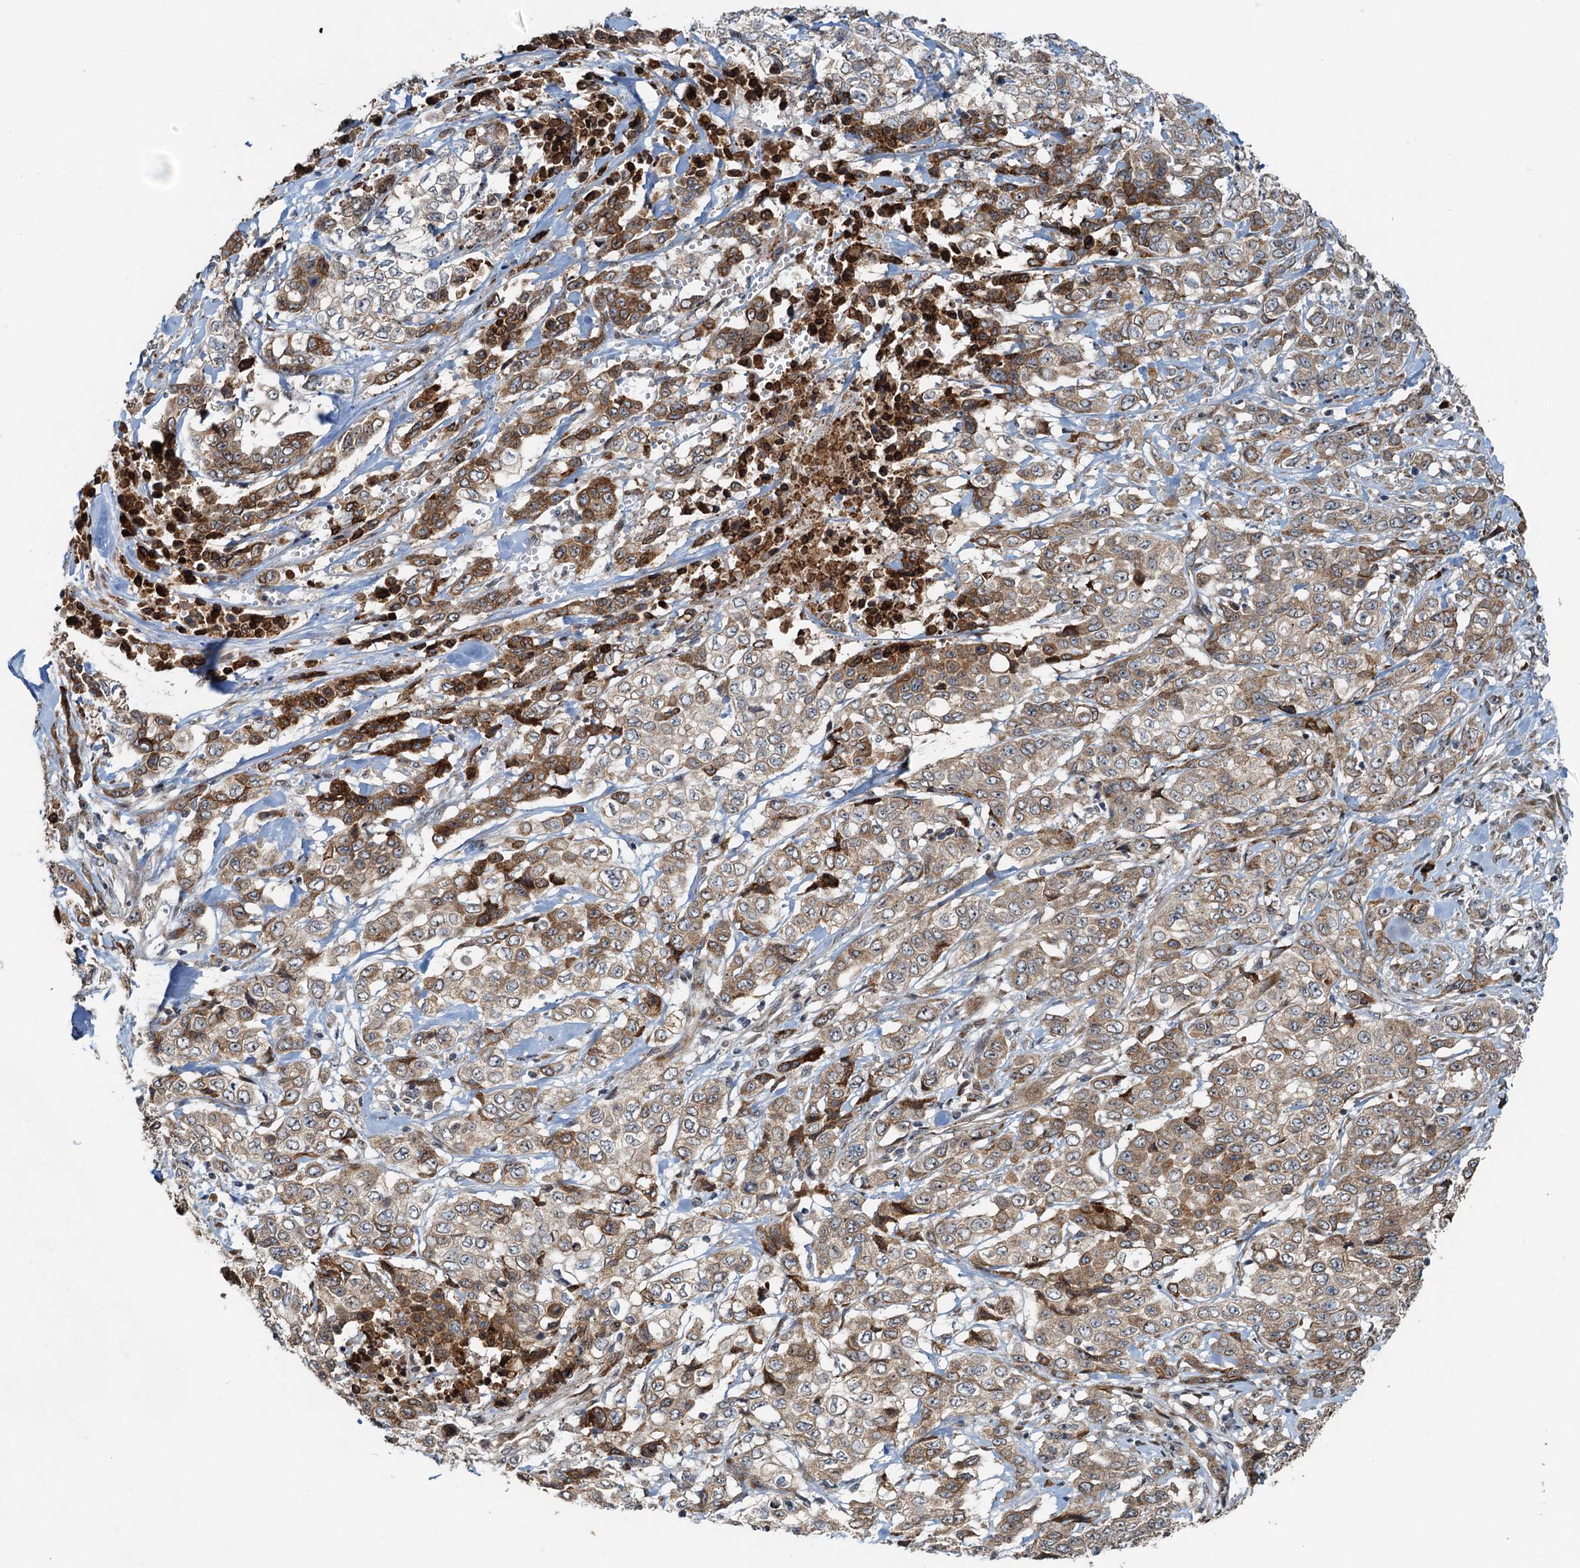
{"staining": {"intensity": "moderate", "quantity": ">75%", "location": "cytoplasmic/membranous"}, "tissue": "stomach cancer", "cell_type": "Tumor cells", "image_type": "cancer", "snomed": [{"axis": "morphology", "description": "Adenocarcinoma, NOS"}, {"axis": "topography", "description": "Stomach, upper"}], "caption": "Brown immunohistochemical staining in human stomach cancer reveals moderate cytoplasmic/membranous positivity in approximately >75% of tumor cells.", "gene": "CEP68", "patient": {"sex": "male", "age": 62}}